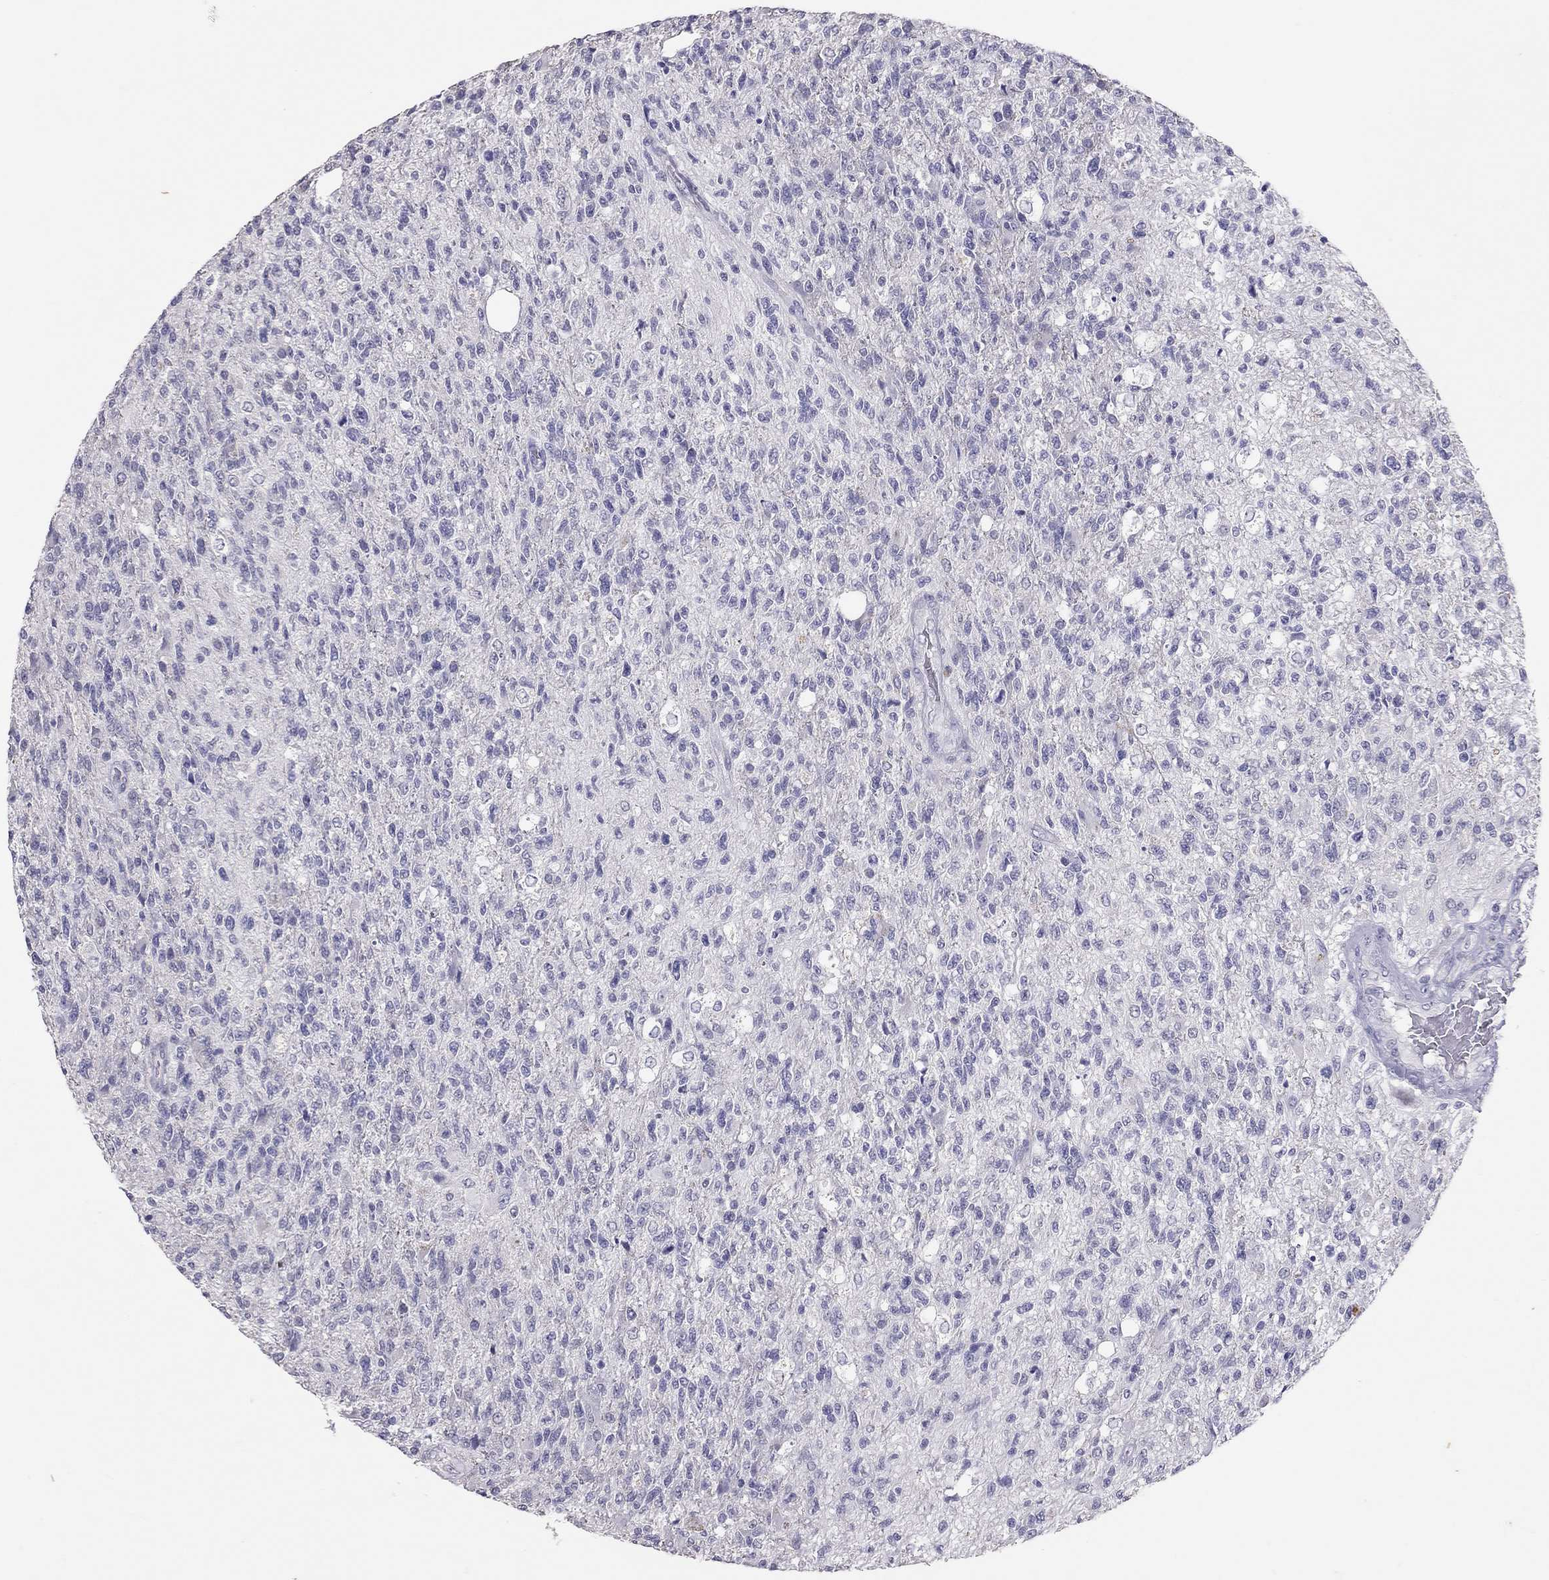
{"staining": {"intensity": "negative", "quantity": "none", "location": "none"}, "tissue": "glioma", "cell_type": "Tumor cells", "image_type": "cancer", "snomed": [{"axis": "morphology", "description": "Glioma, malignant, High grade"}, {"axis": "topography", "description": "Brain"}], "caption": "DAB immunohistochemical staining of human glioma demonstrates no significant positivity in tumor cells. Brightfield microscopy of immunohistochemistry (IHC) stained with DAB (brown) and hematoxylin (blue), captured at high magnification.", "gene": "PSMB11", "patient": {"sex": "male", "age": 56}}